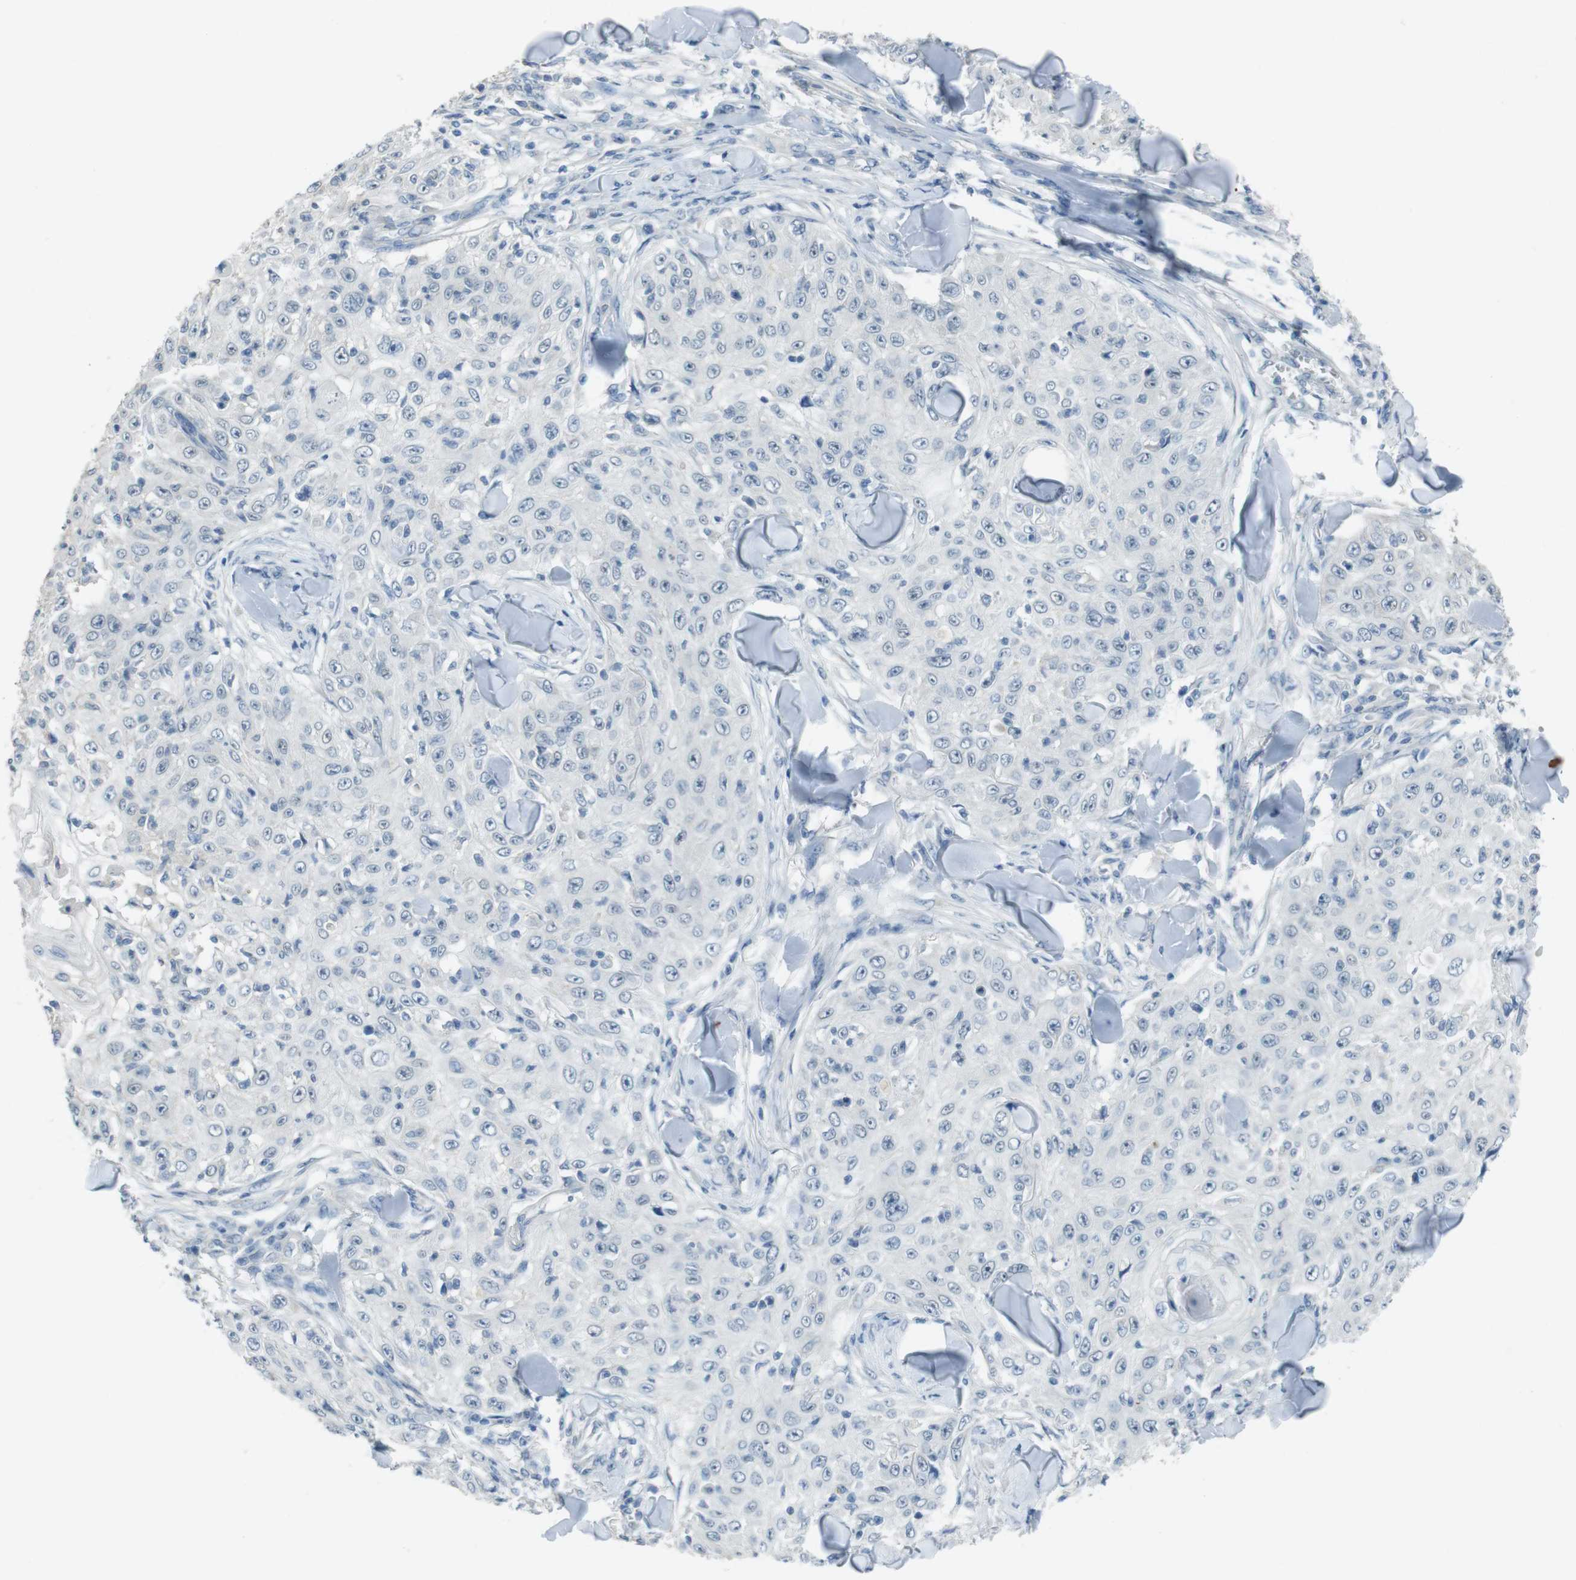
{"staining": {"intensity": "negative", "quantity": "none", "location": "none"}, "tissue": "skin cancer", "cell_type": "Tumor cells", "image_type": "cancer", "snomed": [{"axis": "morphology", "description": "Squamous cell carcinoma, NOS"}, {"axis": "topography", "description": "Skin"}], "caption": "This is a histopathology image of immunohistochemistry (IHC) staining of squamous cell carcinoma (skin), which shows no staining in tumor cells. (DAB (3,3'-diaminobenzidine) immunohistochemistry with hematoxylin counter stain).", "gene": "ENTPD7", "patient": {"sex": "male", "age": 86}}